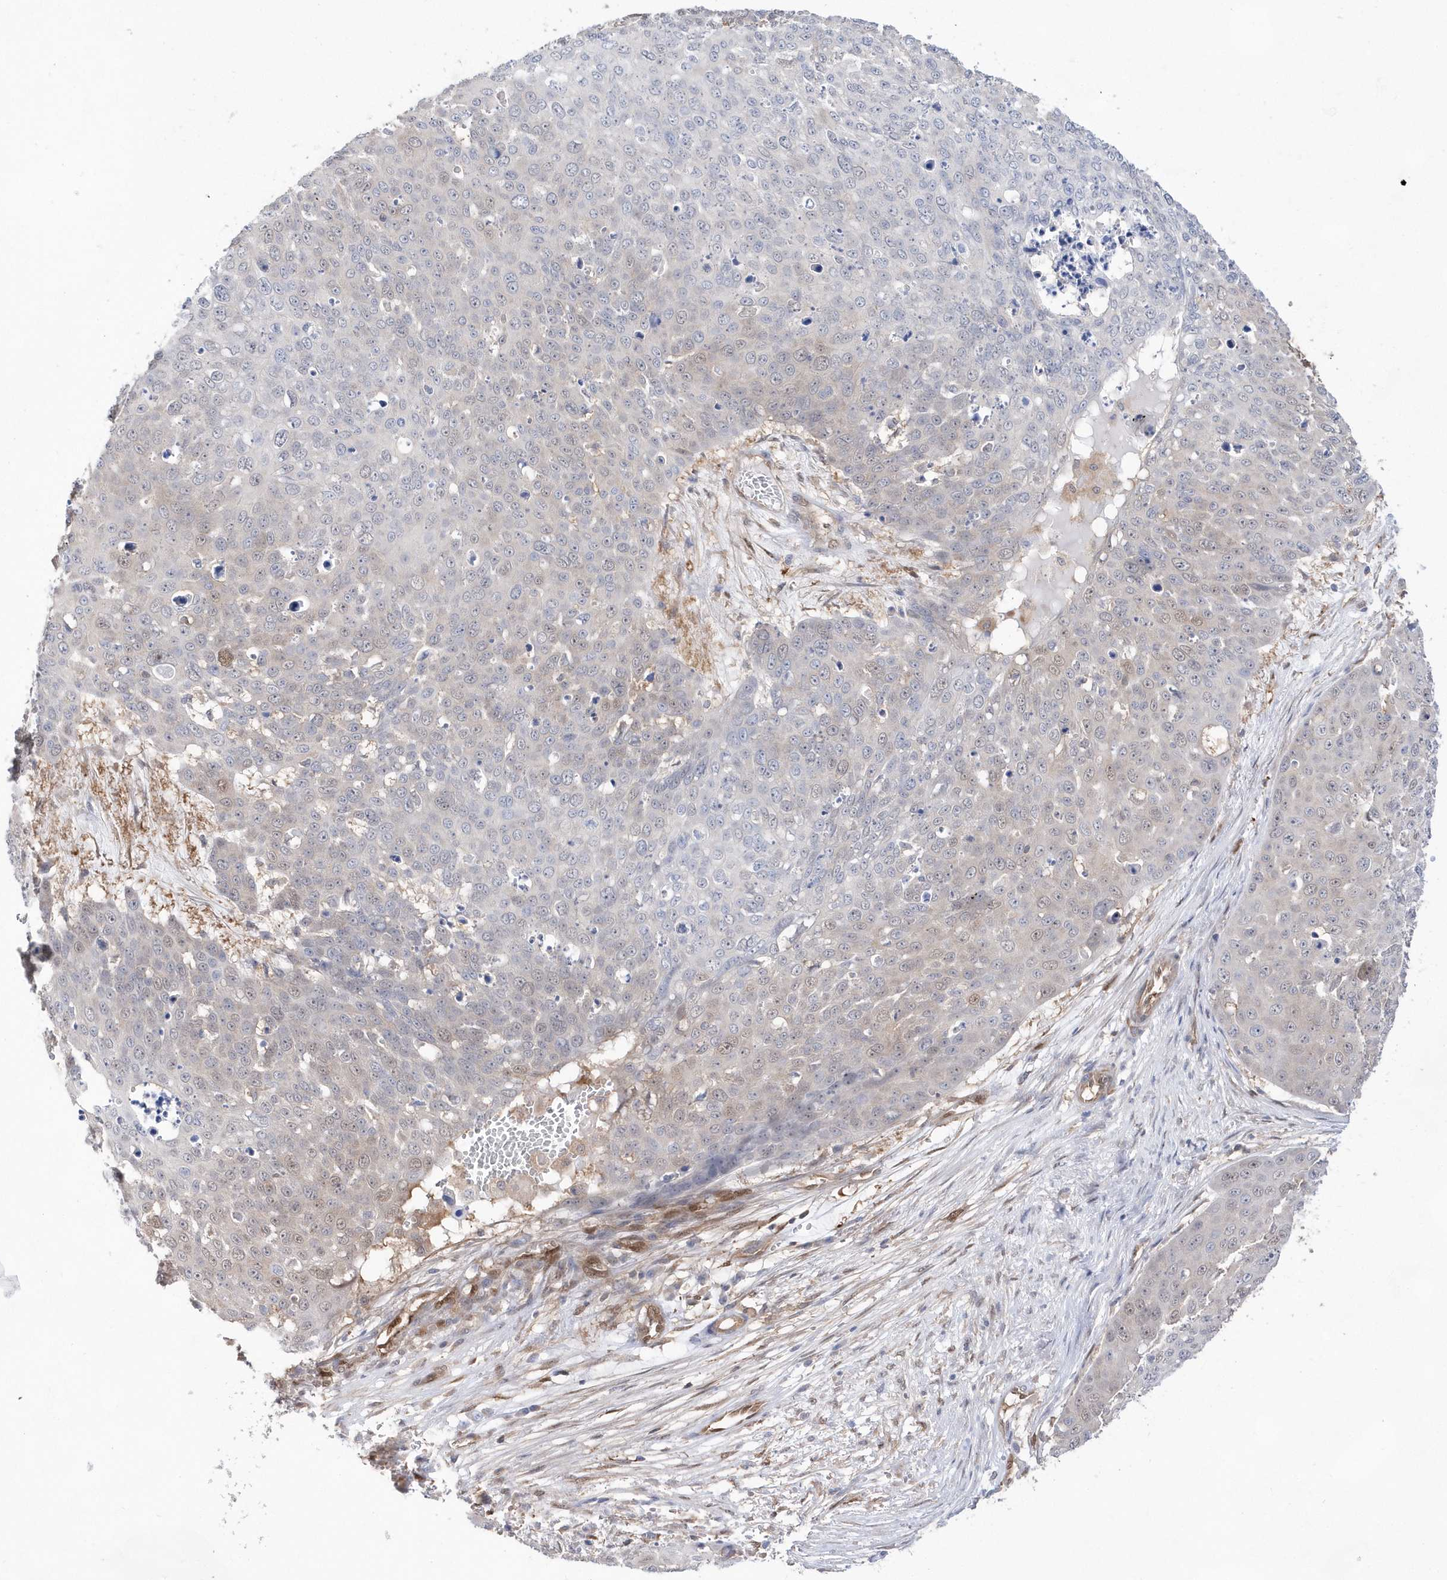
{"staining": {"intensity": "weak", "quantity": "<25%", "location": "nuclear"}, "tissue": "skin cancer", "cell_type": "Tumor cells", "image_type": "cancer", "snomed": [{"axis": "morphology", "description": "Squamous cell carcinoma, NOS"}, {"axis": "topography", "description": "Skin"}], "caption": "This is an IHC photomicrograph of skin cancer. There is no positivity in tumor cells.", "gene": "BDH2", "patient": {"sex": "male", "age": 71}}